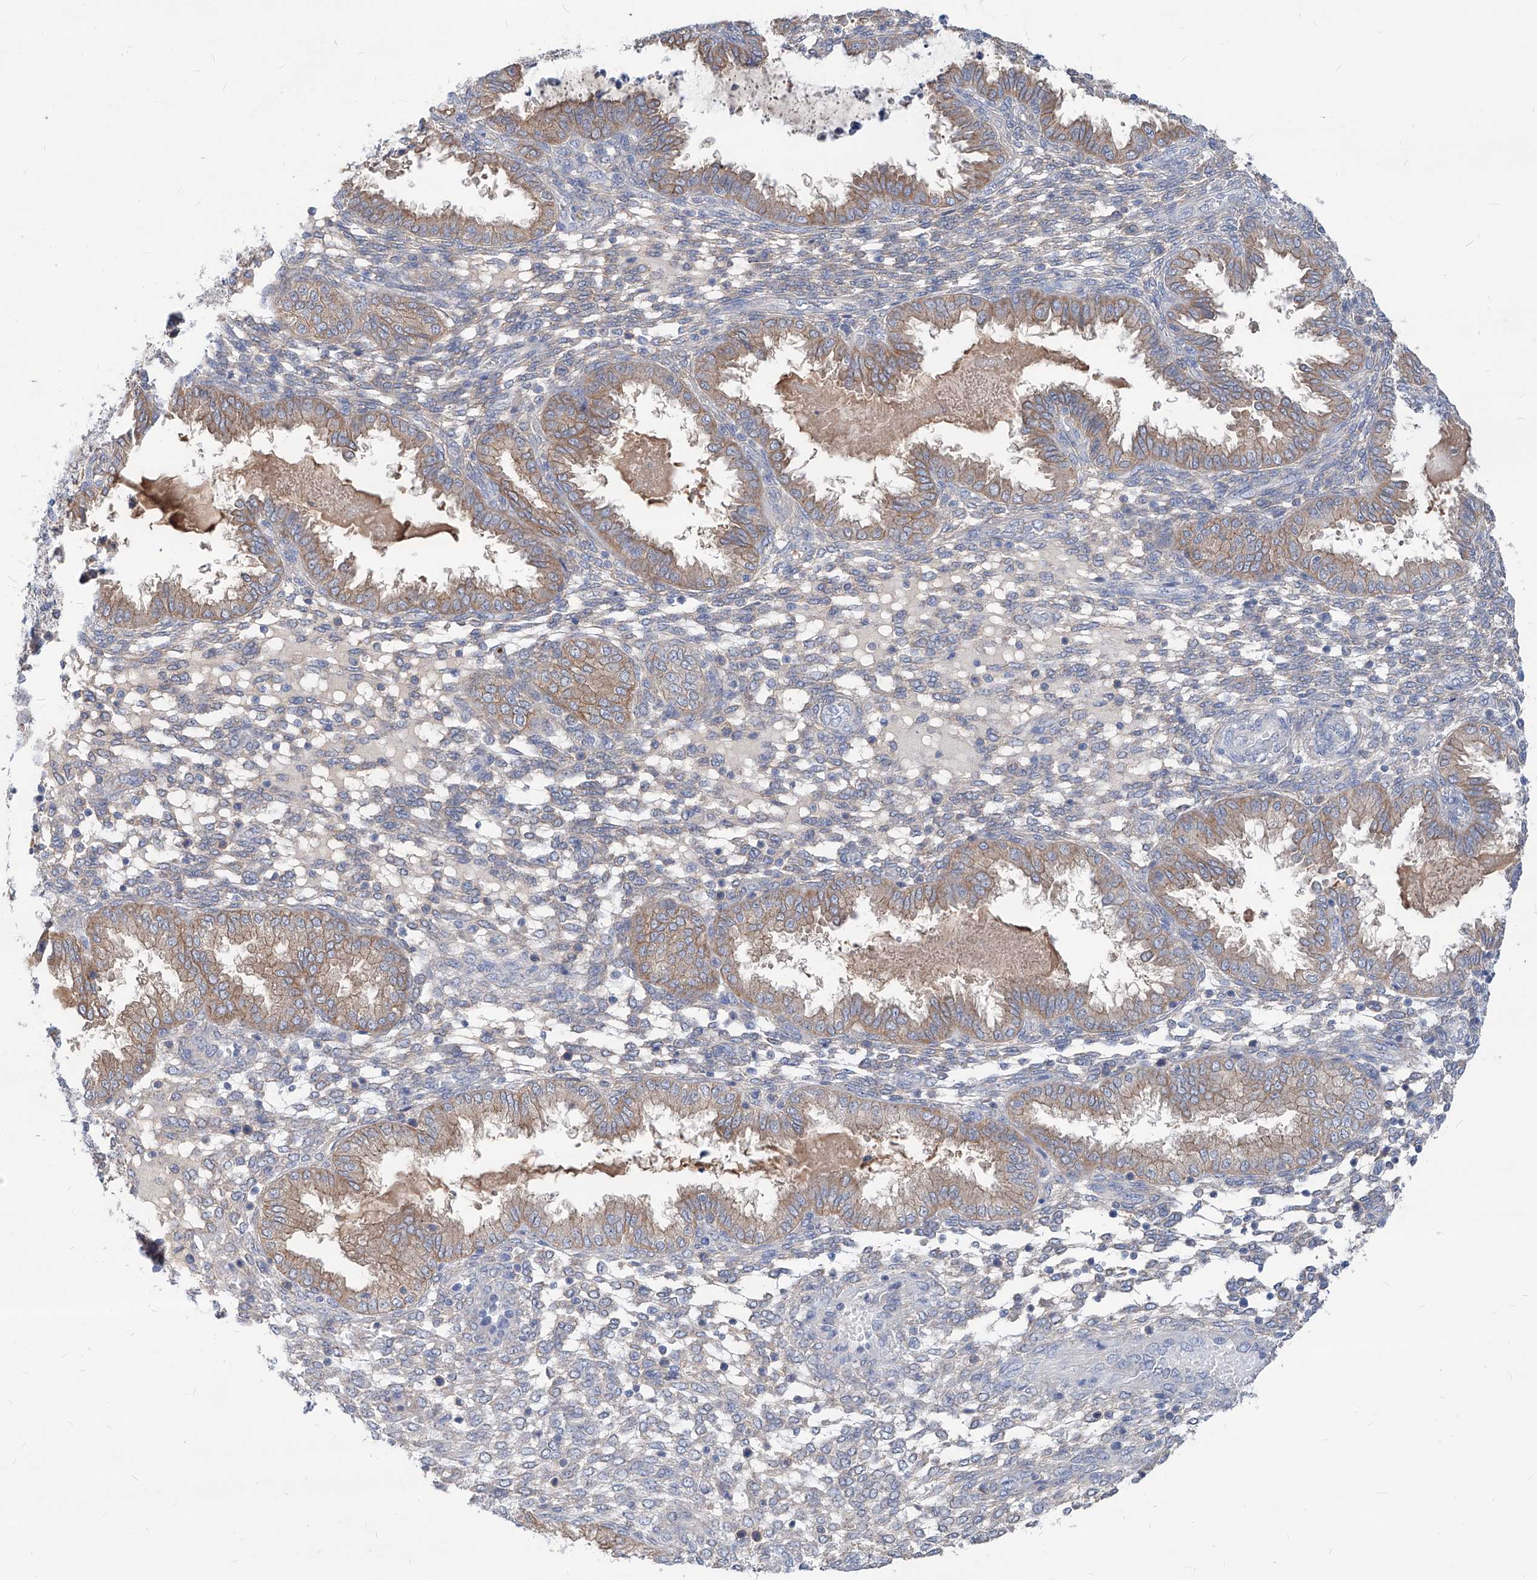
{"staining": {"intensity": "negative", "quantity": "none", "location": "none"}, "tissue": "endometrium", "cell_type": "Cells in endometrial stroma", "image_type": "normal", "snomed": [{"axis": "morphology", "description": "Normal tissue, NOS"}, {"axis": "topography", "description": "Endometrium"}], "caption": "High power microscopy micrograph of an immunohistochemistry photomicrograph of benign endometrium, revealing no significant staining in cells in endometrial stroma. (DAB immunohistochemistry with hematoxylin counter stain).", "gene": "AKAP10", "patient": {"sex": "female", "age": 33}}